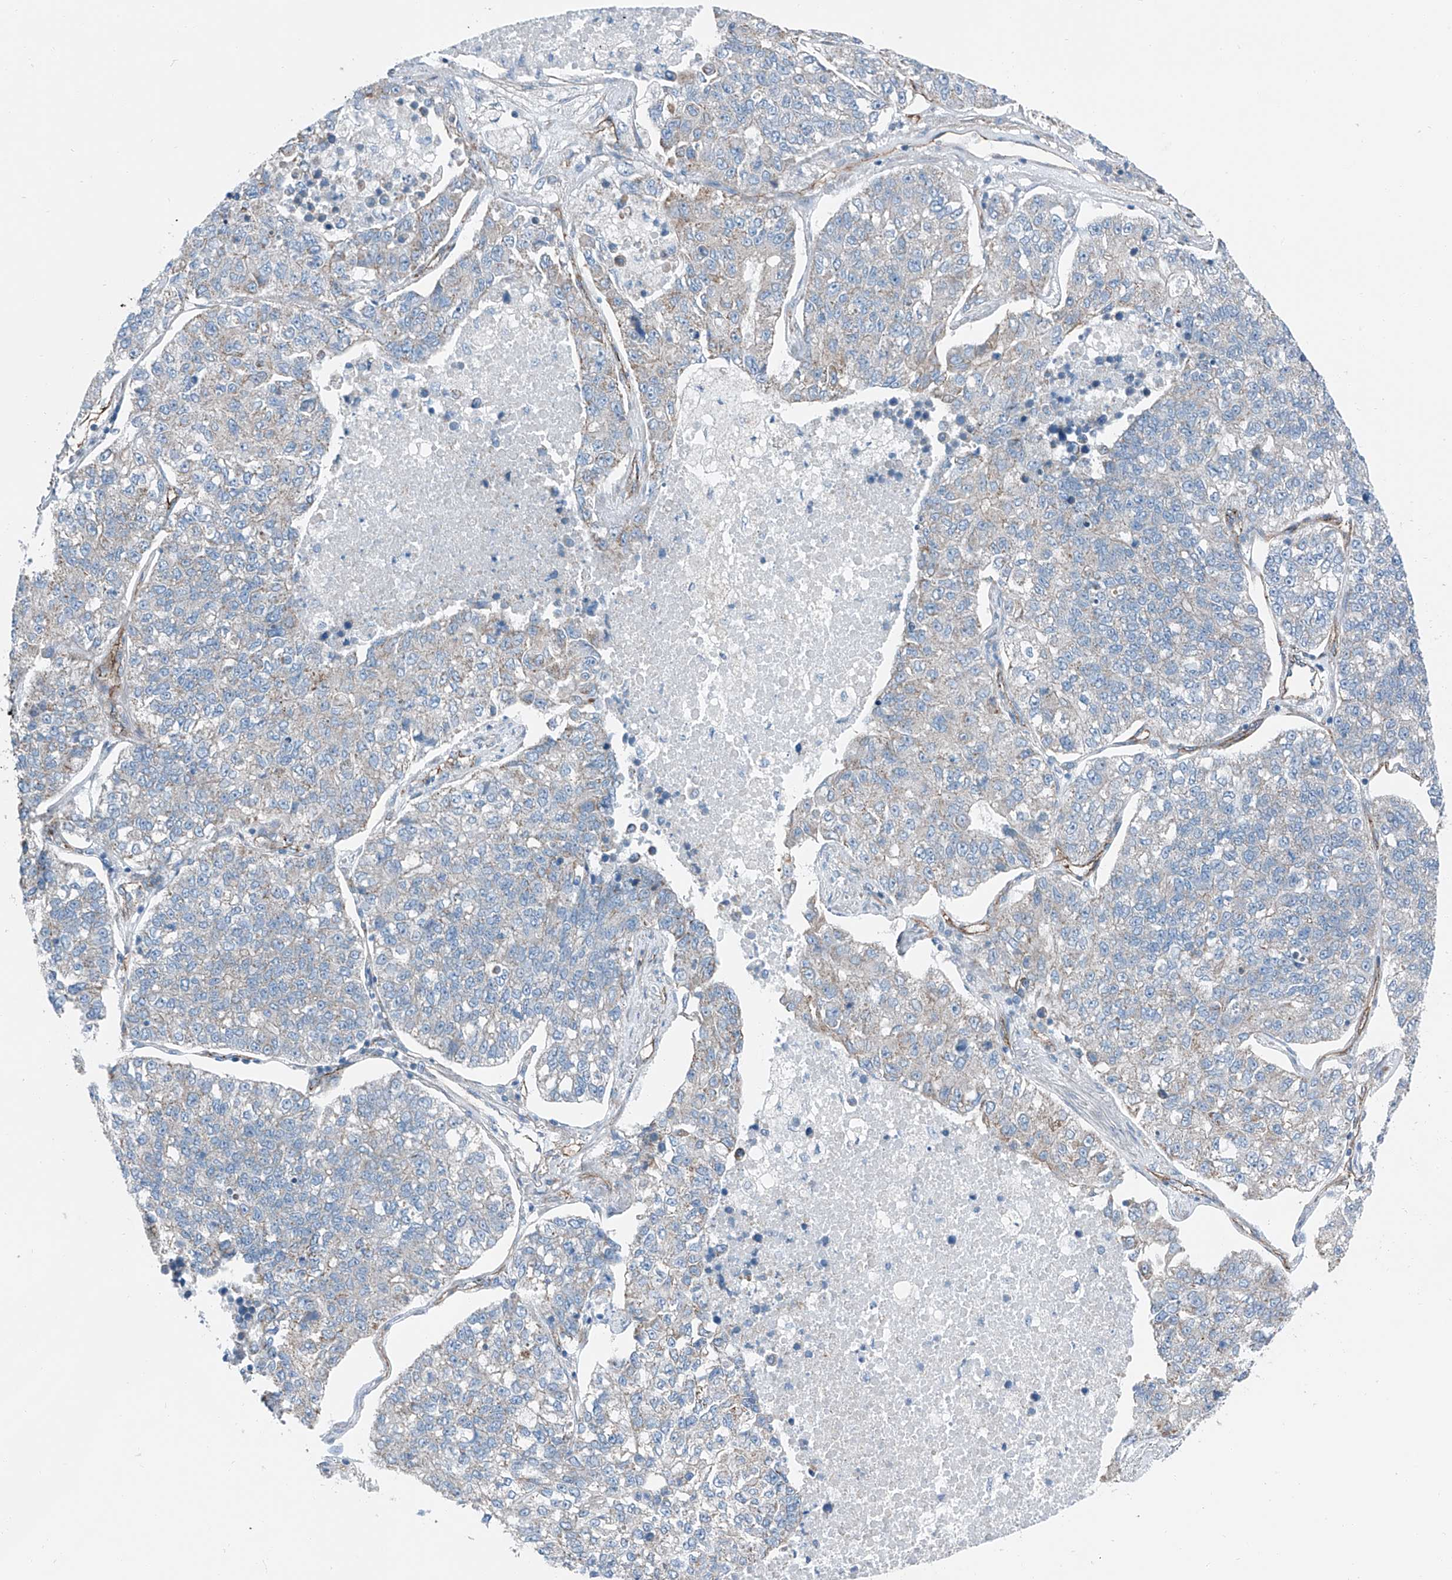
{"staining": {"intensity": "negative", "quantity": "none", "location": "none"}, "tissue": "lung cancer", "cell_type": "Tumor cells", "image_type": "cancer", "snomed": [{"axis": "morphology", "description": "Adenocarcinoma, NOS"}, {"axis": "topography", "description": "Lung"}], "caption": "Tumor cells show no significant expression in lung cancer. Brightfield microscopy of immunohistochemistry stained with DAB (brown) and hematoxylin (blue), captured at high magnification.", "gene": "THEMIS2", "patient": {"sex": "male", "age": 49}}